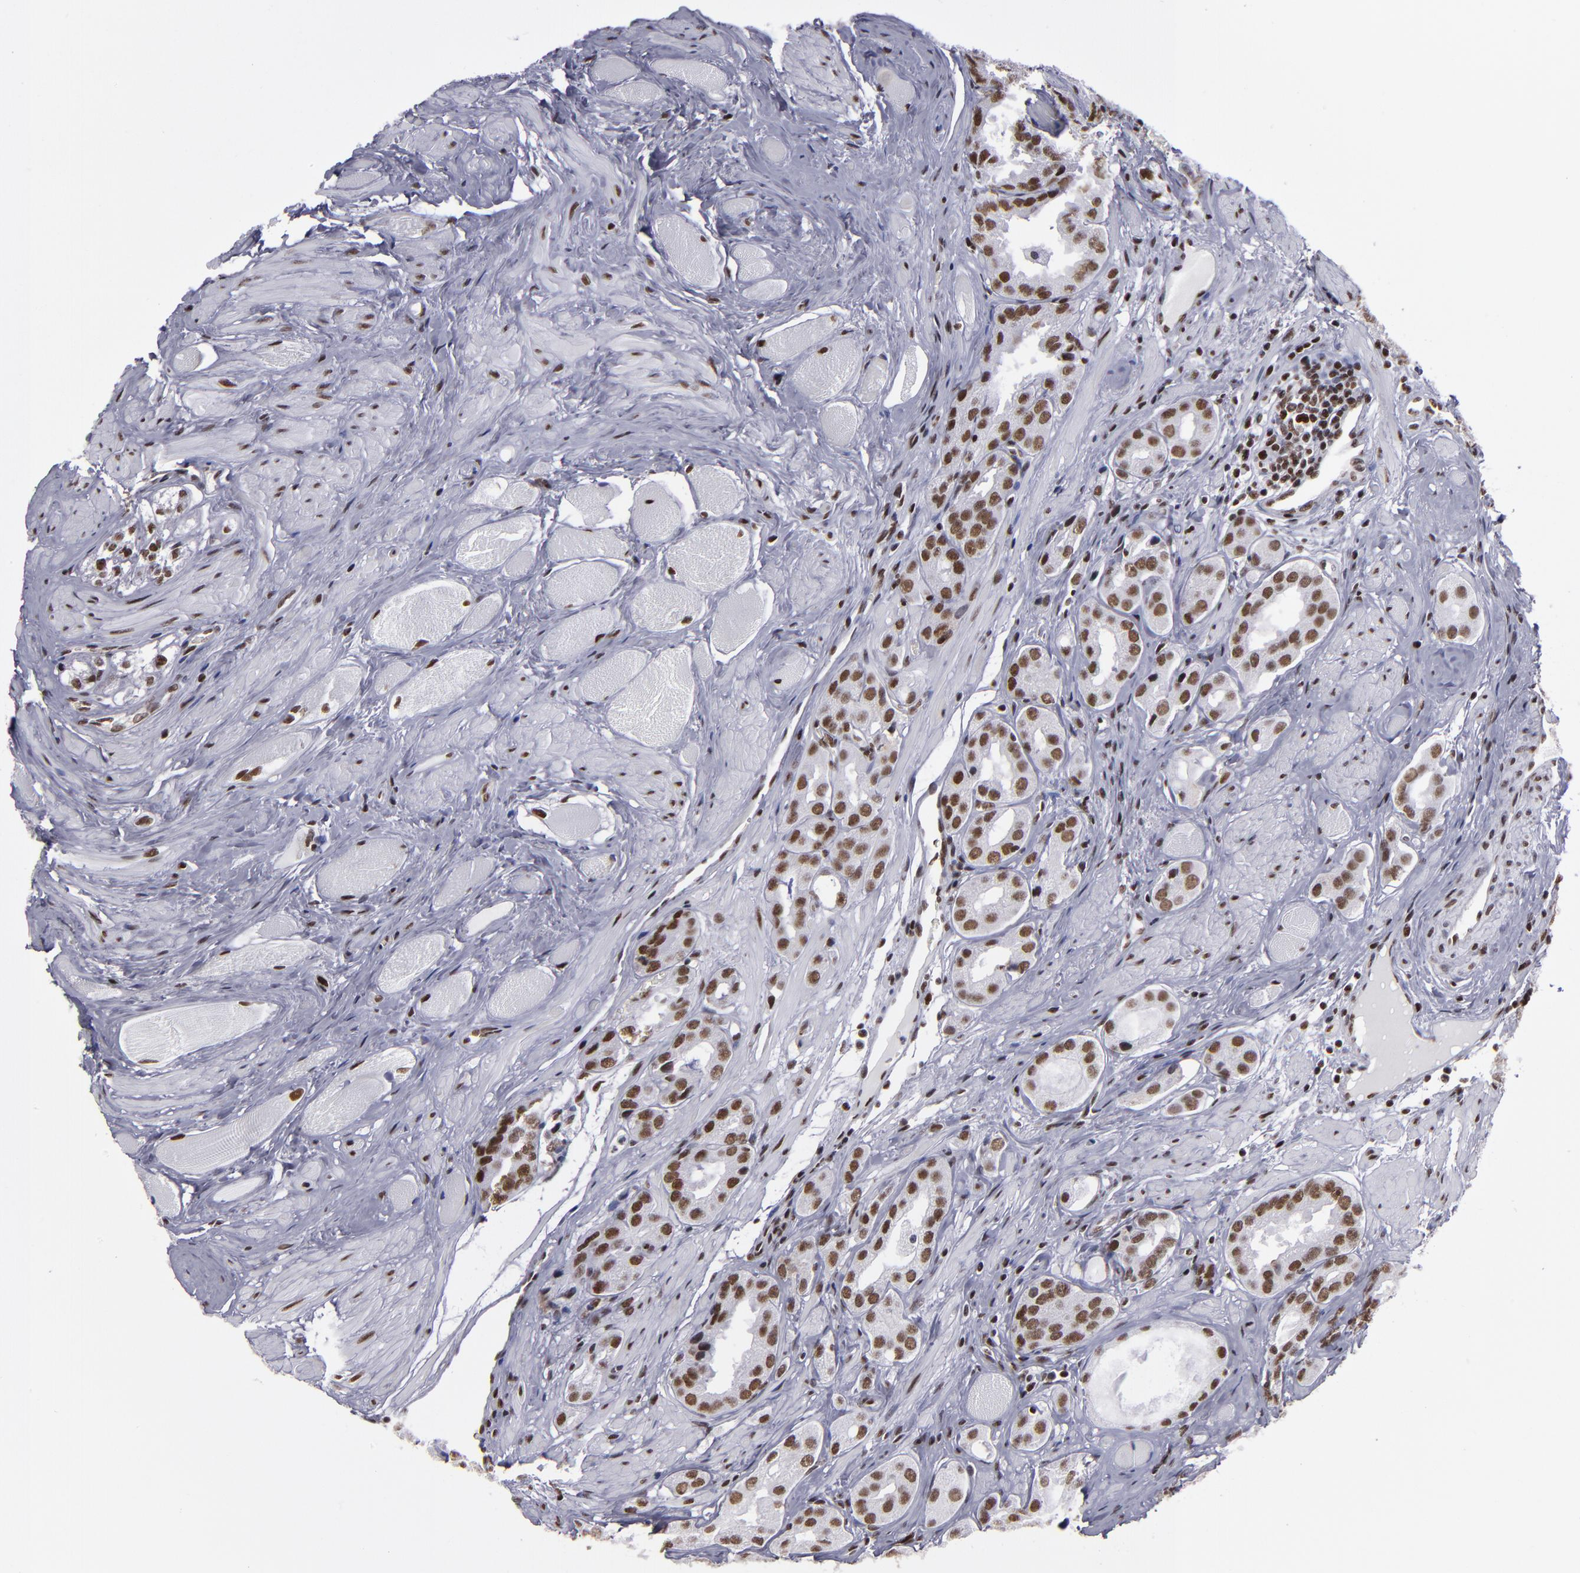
{"staining": {"intensity": "strong", "quantity": ">75%", "location": "nuclear"}, "tissue": "prostate cancer", "cell_type": "Tumor cells", "image_type": "cancer", "snomed": [{"axis": "morphology", "description": "Adenocarcinoma, Medium grade"}, {"axis": "topography", "description": "Prostate"}], "caption": "High-magnification brightfield microscopy of prostate medium-grade adenocarcinoma stained with DAB (3,3'-diaminobenzidine) (brown) and counterstained with hematoxylin (blue). tumor cells exhibit strong nuclear staining is identified in about>75% of cells. The staining is performed using DAB brown chromogen to label protein expression. The nuclei are counter-stained blue using hematoxylin.", "gene": "TERF2", "patient": {"sex": "male", "age": 53}}